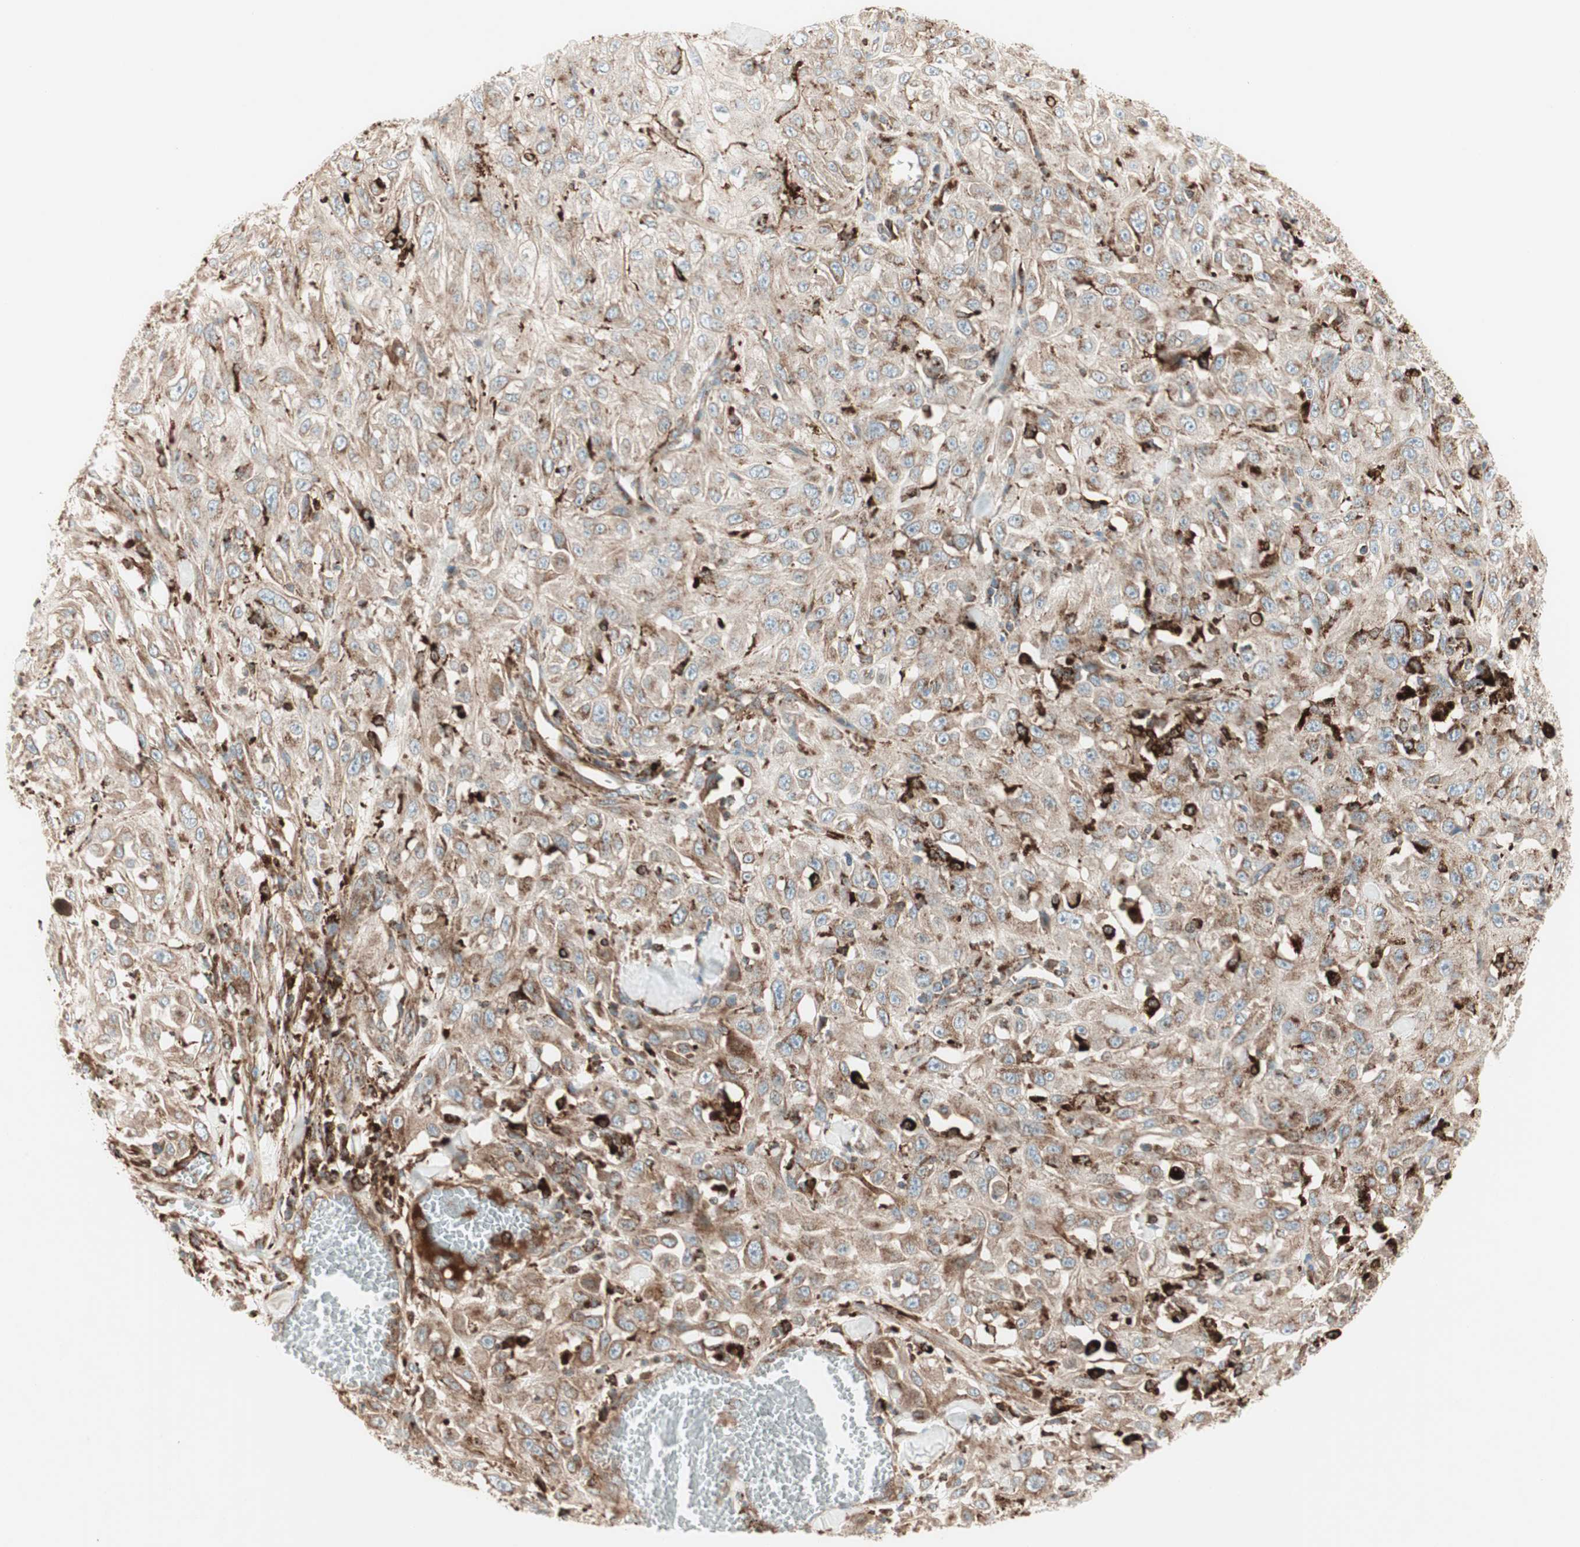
{"staining": {"intensity": "moderate", "quantity": "<25%", "location": "cytoplasmic/membranous"}, "tissue": "skin cancer", "cell_type": "Tumor cells", "image_type": "cancer", "snomed": [{"axis": "morphology", "description": "Squamous cell carcinoma, NOS"}, {"axis": "morphology", "description": "Squamous cell carcinoma, metastatic, NOS"}, {"axis": "topography", "description": "Skin"}, {"axis": "topography", "description": "Lymph node"}], "caption": "There is low levels of moderate cytoplasmic/membranous staining in tumor cells of squamous cell carcinoma (skin), as demonstrated by immunohistochemical staining (brown color).", "gene": "ATP6V1G1", "patient": {"sex": "male", "age": 75}}